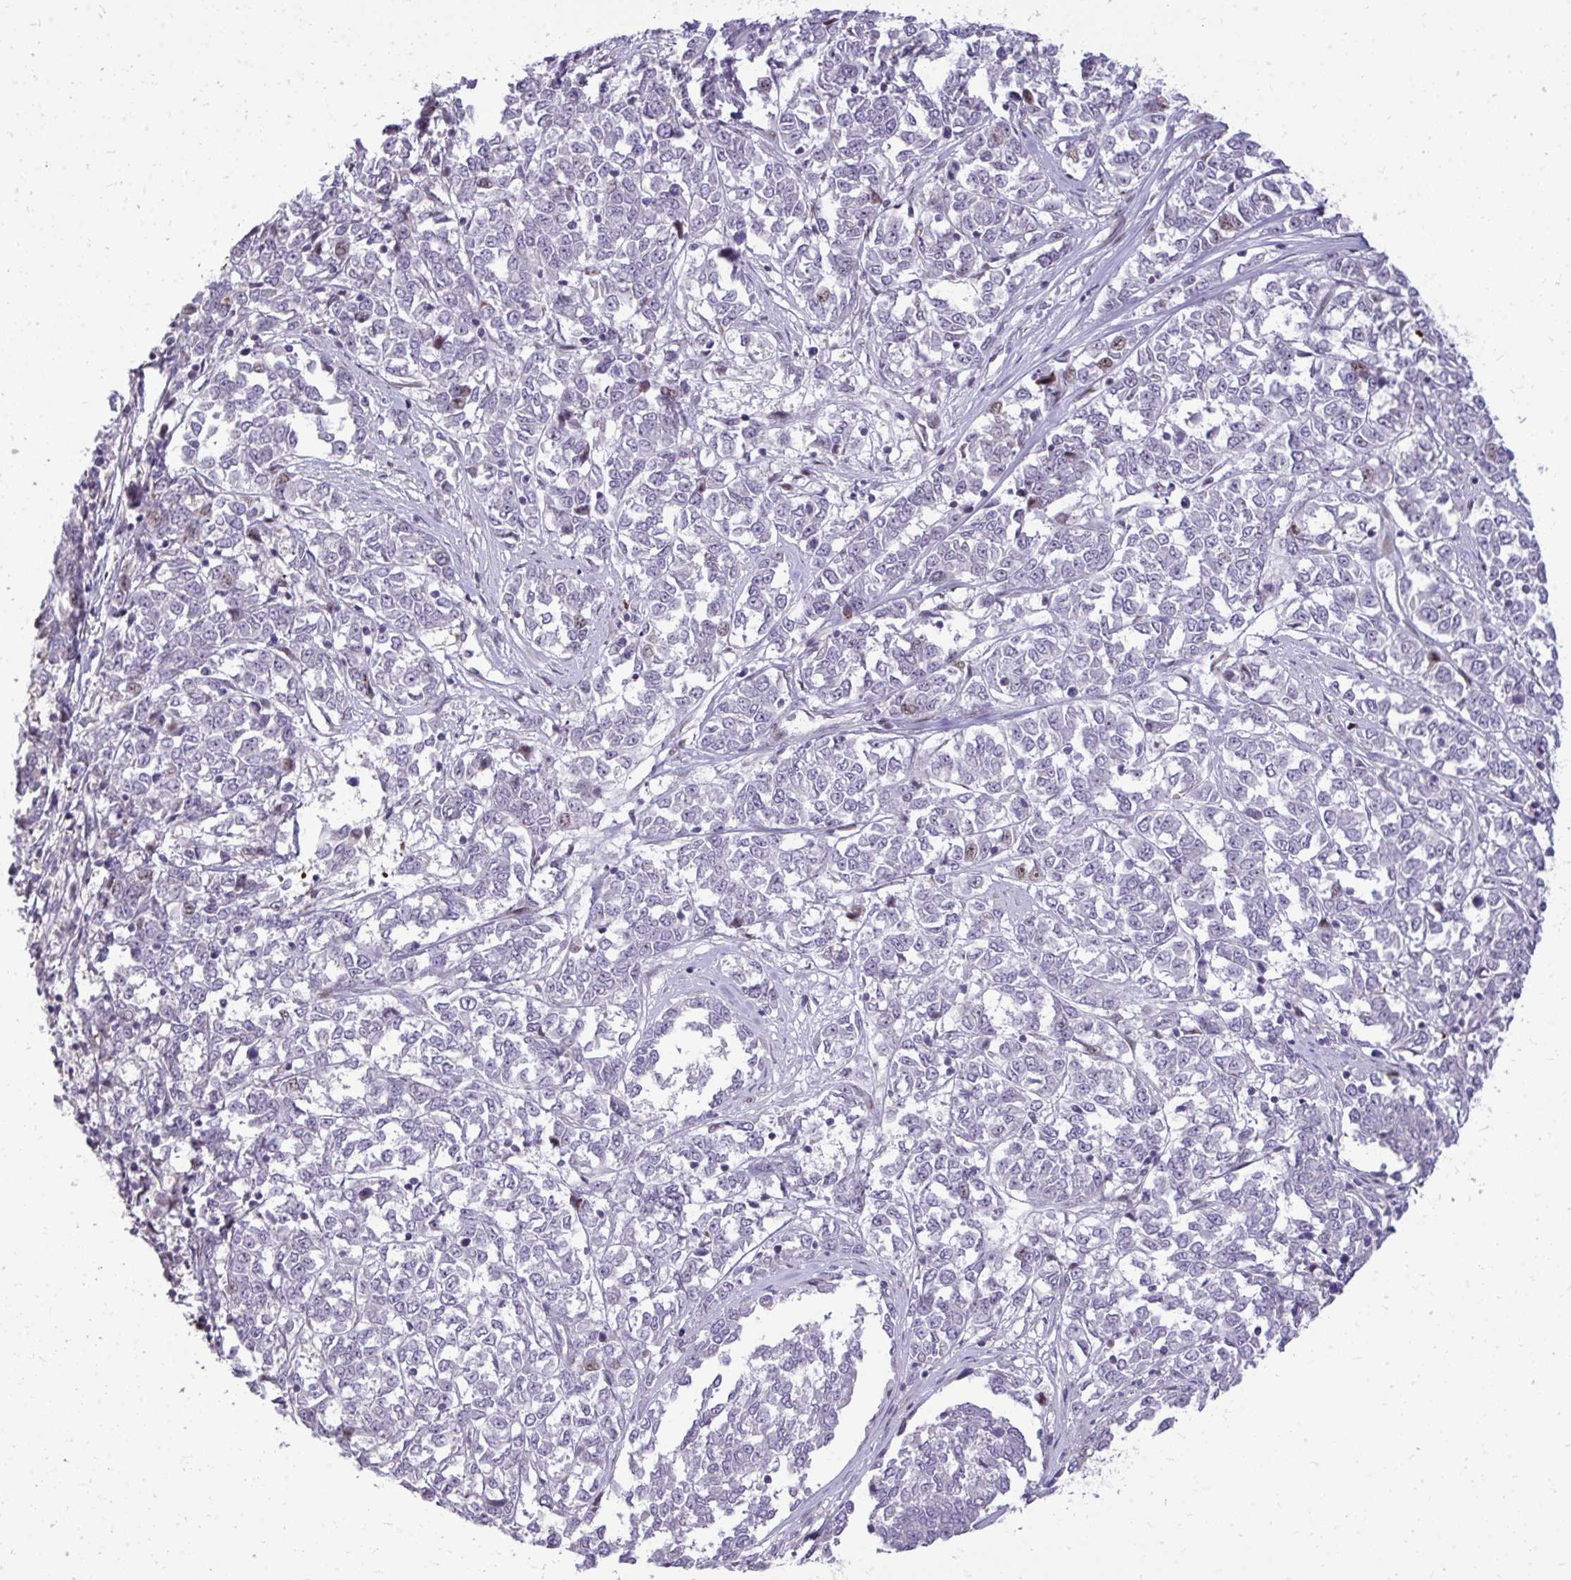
{"staining": {"intensity": "negative", "quantity": "none", "location": "none"}, "tissue": "melanoma", "cell_type": "Tumor cells", "image_type": "cancer", "snomed": [{"axis": "morphology", "description": "Malignant melanoma, NOS"}, {"axis": "topography", "description": "Skin"}], "caption": "Protein analysis of melanoma reveals no significant expression in tumor cells. The staining was performed using DAB to visualize the protein expression in brown, while the nuclei were stained in blue with hematoxylin (Magnification: 20x).", "gene": "DLX4", "patient": {"sex": "female", "age": 72}}